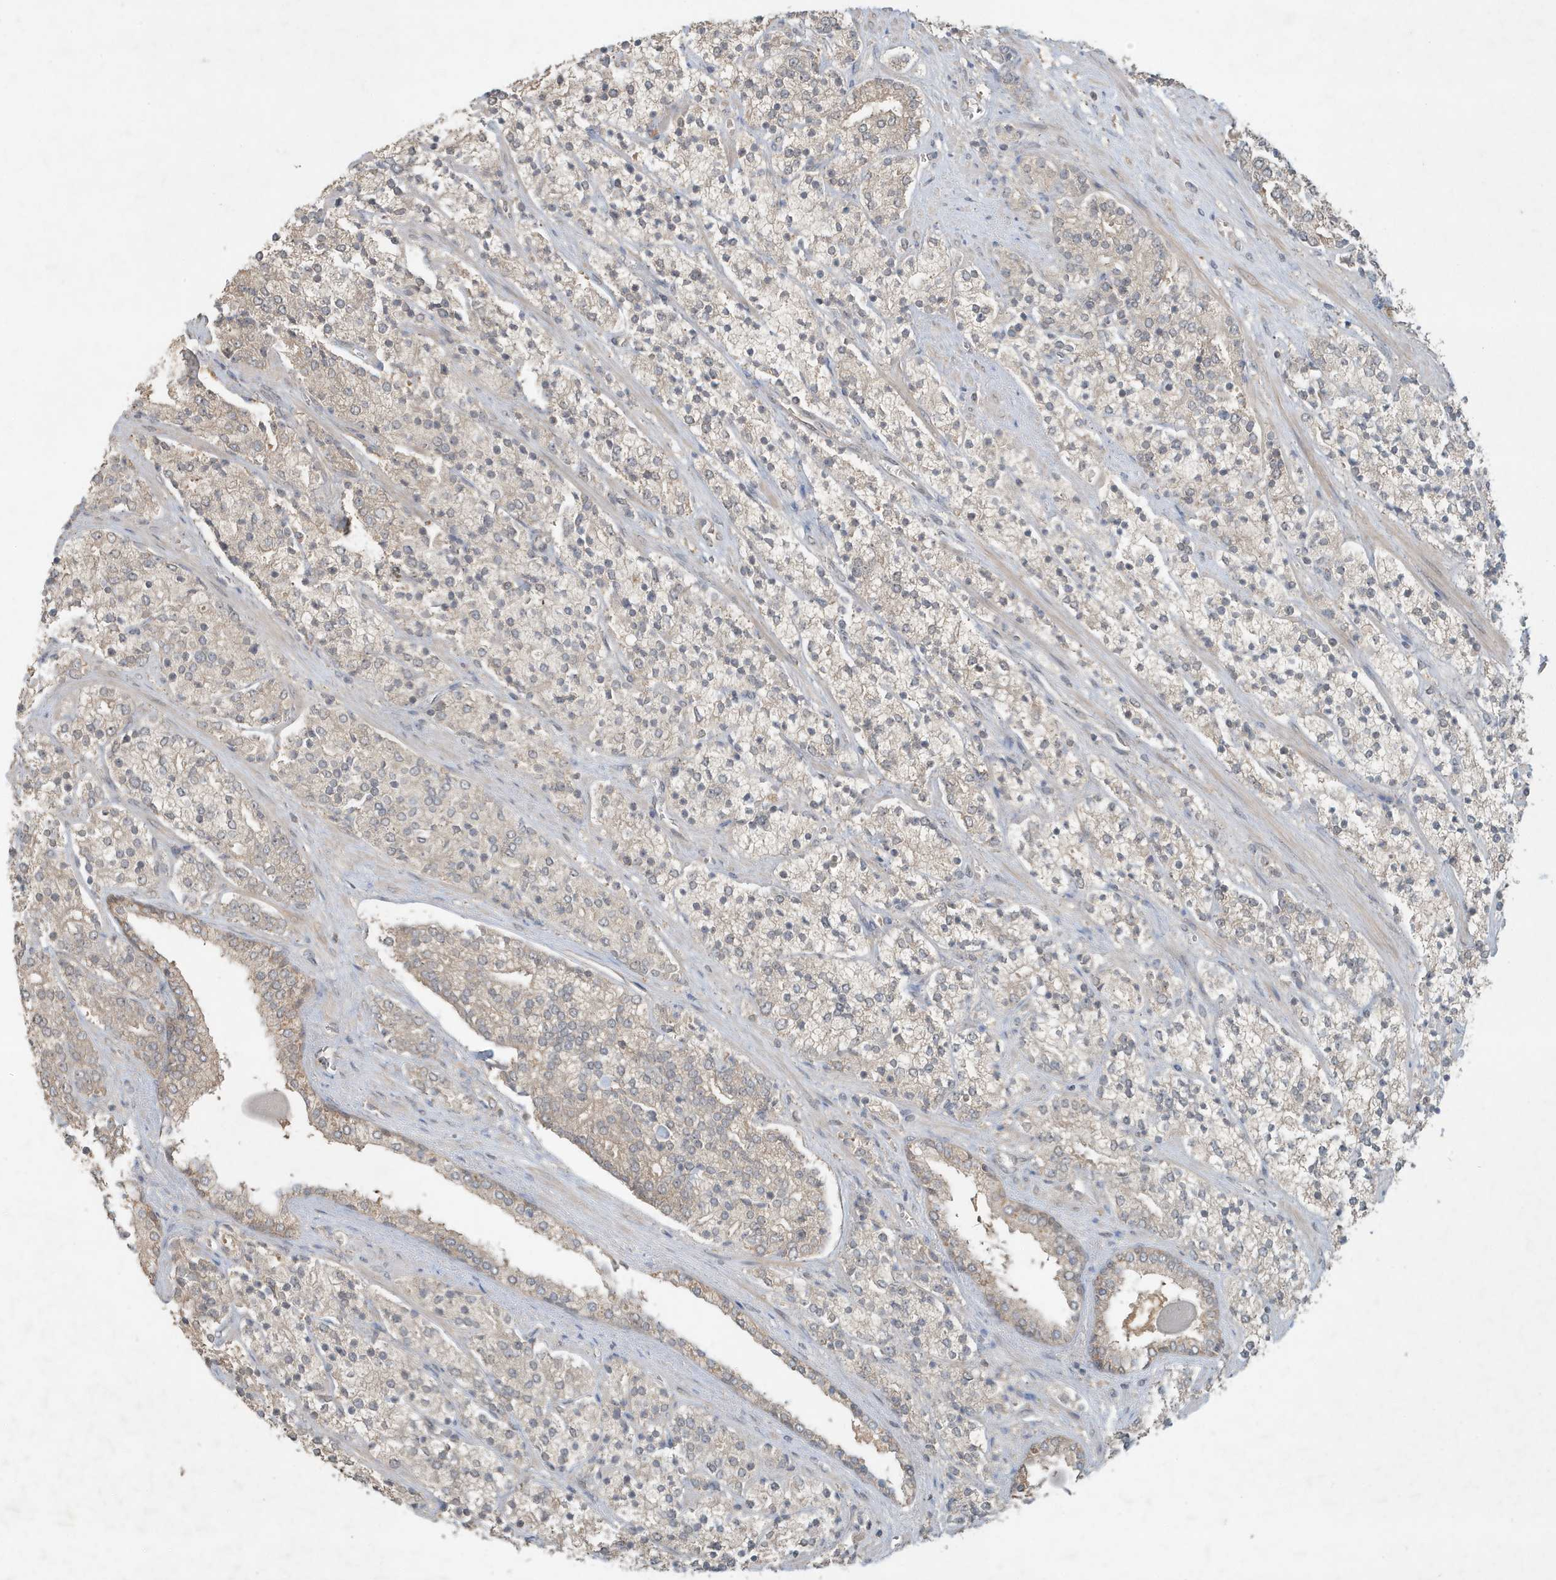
{"staining": {"intensity": "negative", "quantity": "none", "location": "none"}, "tissue": "prostate cancer", "cell_type": "Tumor cells", "image_type": "cancer", "snomed": [{"axis": "morphology", "description": "Adenocarcinoma, High grade"}, {"axis": "topography", "description": "Prostate"}], "caption": "Immunohistochemical staining of adenocarcinoma (high-grade) (prostate) exhibits no significant expression in tumor cells.", "gene": "ABCB9", "patient": {"sex": "male", "age": 71}}